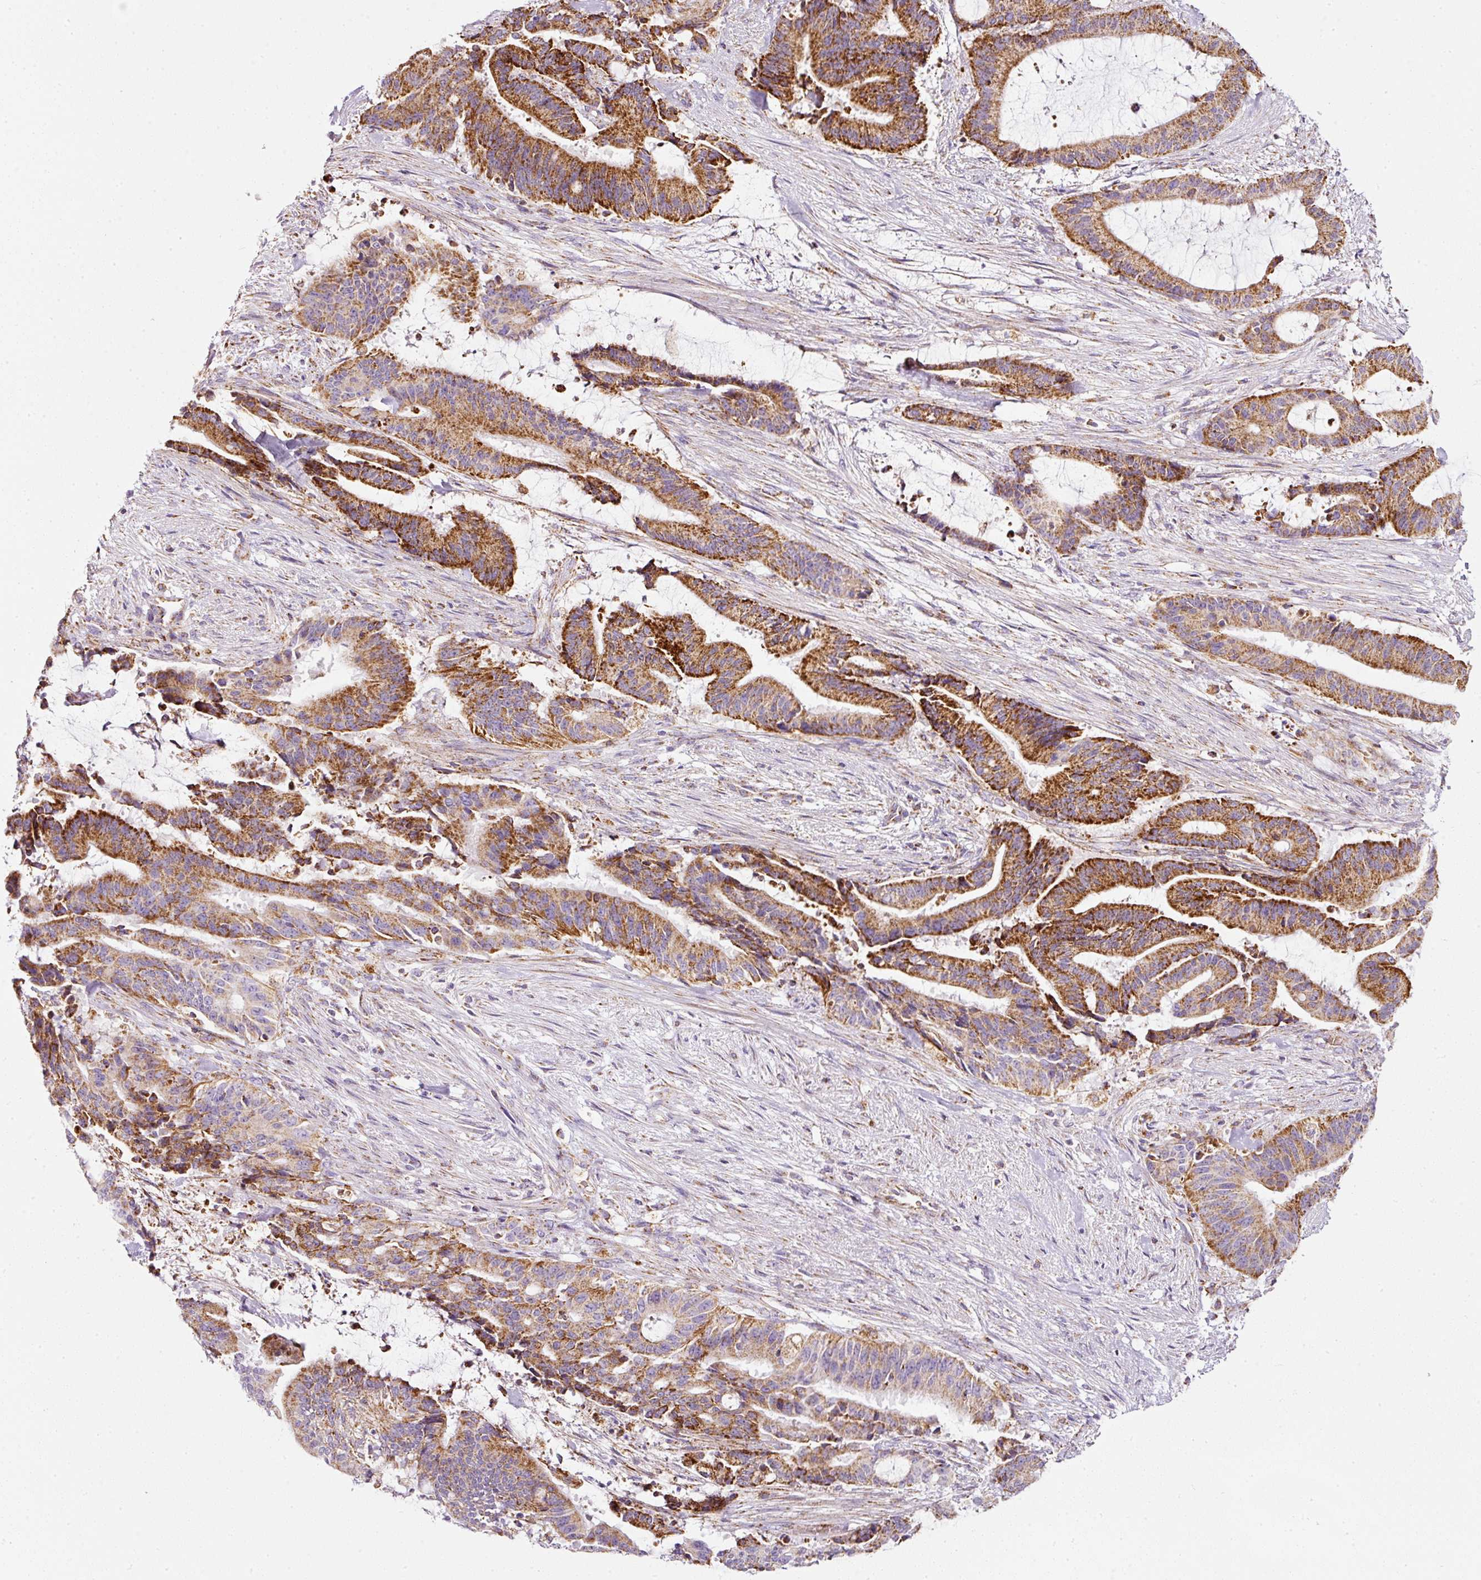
{"staining": {"intensity": "moderate", "quantity": ">75%", "location": "cytoplasmic/membranous"}, "tissue": "liver cancer", "cell_type": "Tumor cells", "image_type": "cancer", "snomed": [{"axis": "morphology", "description": "Normal tissue, NOS"}, {"axis": "morphology", "description": "Cholangiocarcinoma"}, {"axis": "topography", "description": "Liver"}, {"axis": "topography", "description": "Peripheral nerve tissue"}], "caption": "Protein staining by IHC demonstrates moderate cytoplasmic/membranous expression in about >75% of tumor cells in cholangiocarcinoma (liver).", "gene": "SDHA", "patient": {"sex": "female", "age": 73}}